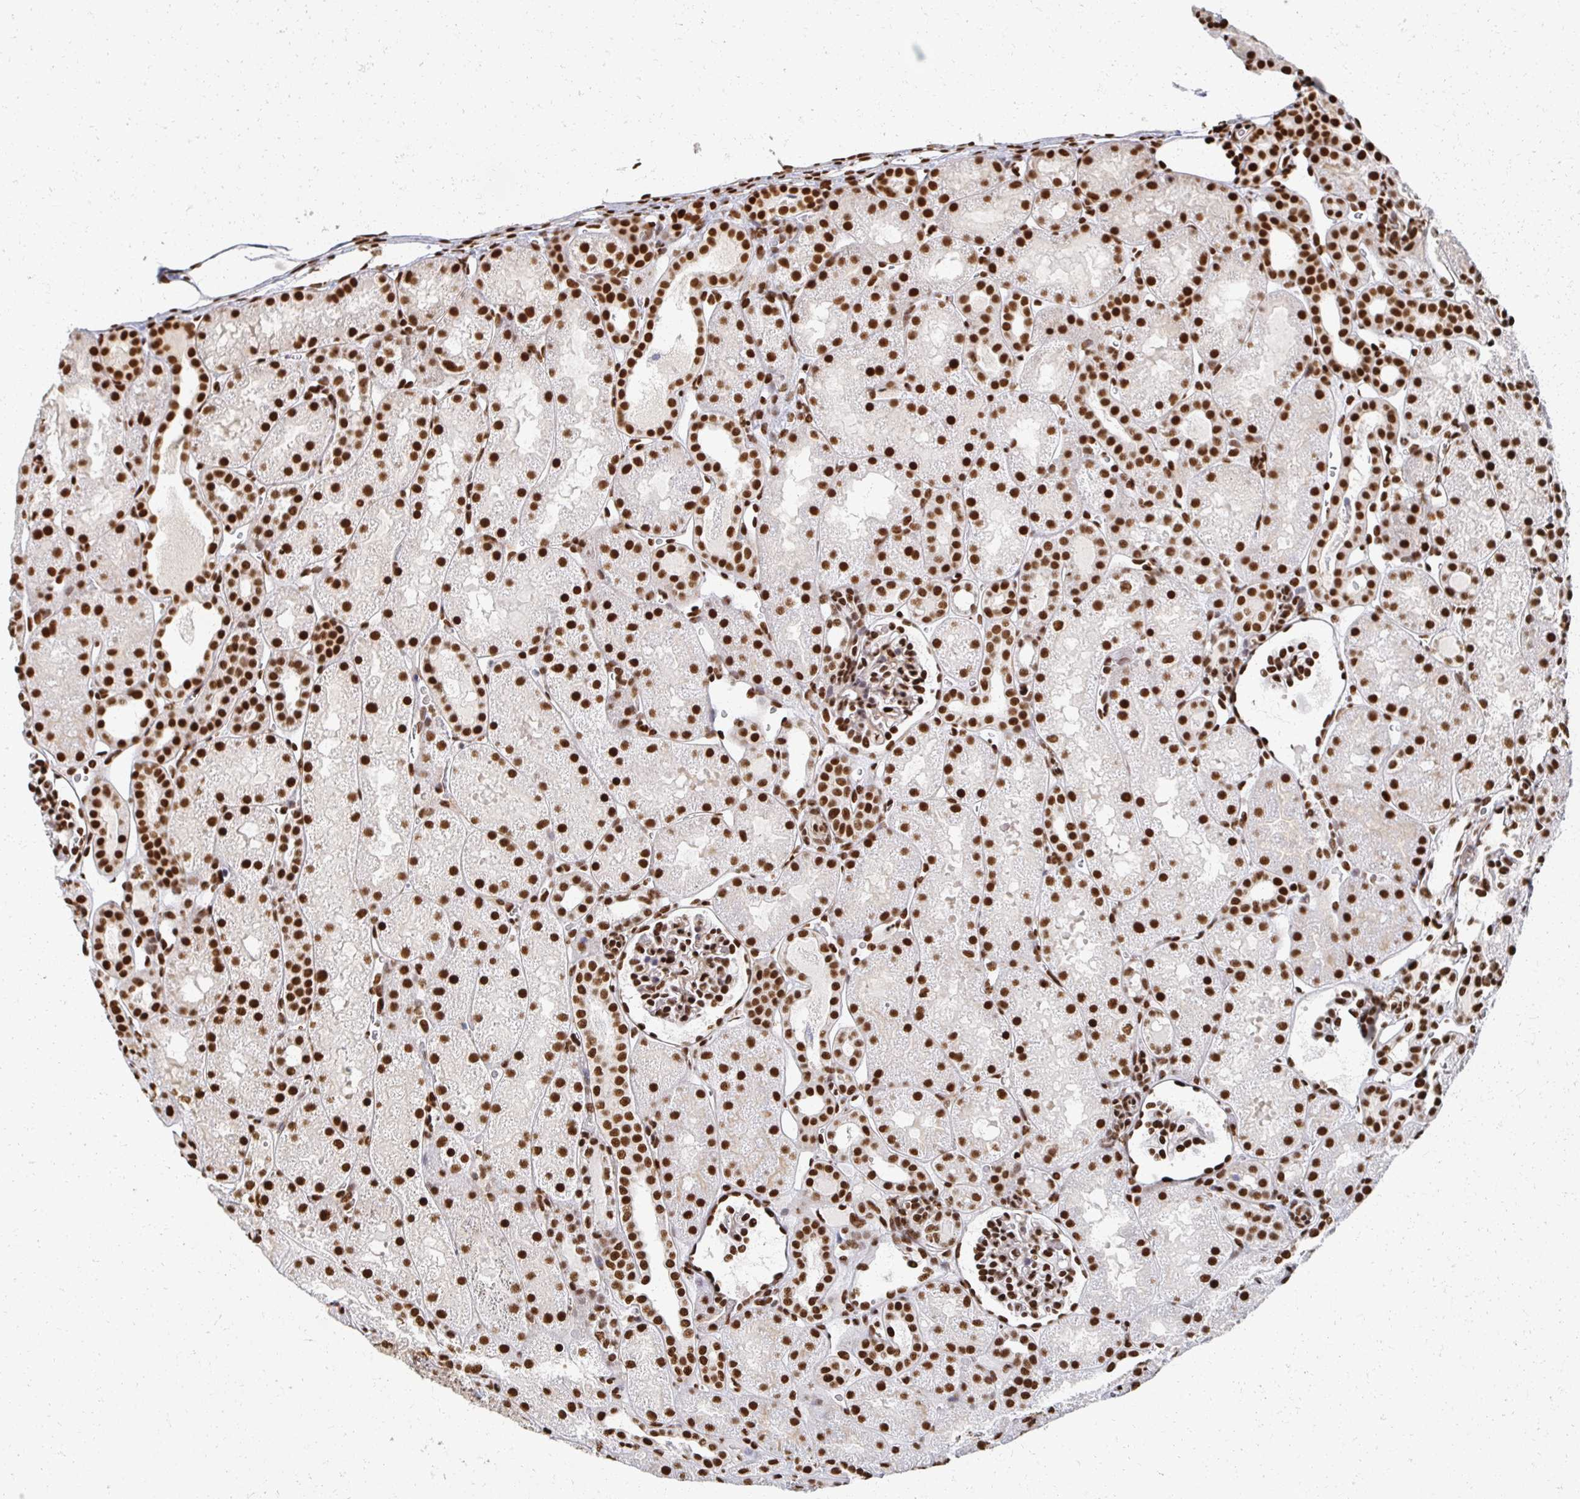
{"staining": {"intensity": "strong", "quantity": ">75%", "location": "nuclear"}, "tissue": "kidney", "cell_type": "Cells in glomeruli", "image_type": "normal", "snomed": [{"axis": "morphology", "description": "Normal tissue, NOS"}, {"axis": "topography", "description": "Kidney"}], "caption": "Immunohistochemical staining of benign human kidney exhibits high levels of strong nuclear staining in about >75% of cells in glomeruli. Nuclei are stained in blue.", "gene": "RBBP4", "patient": {"sex": "male", "age": 2}}